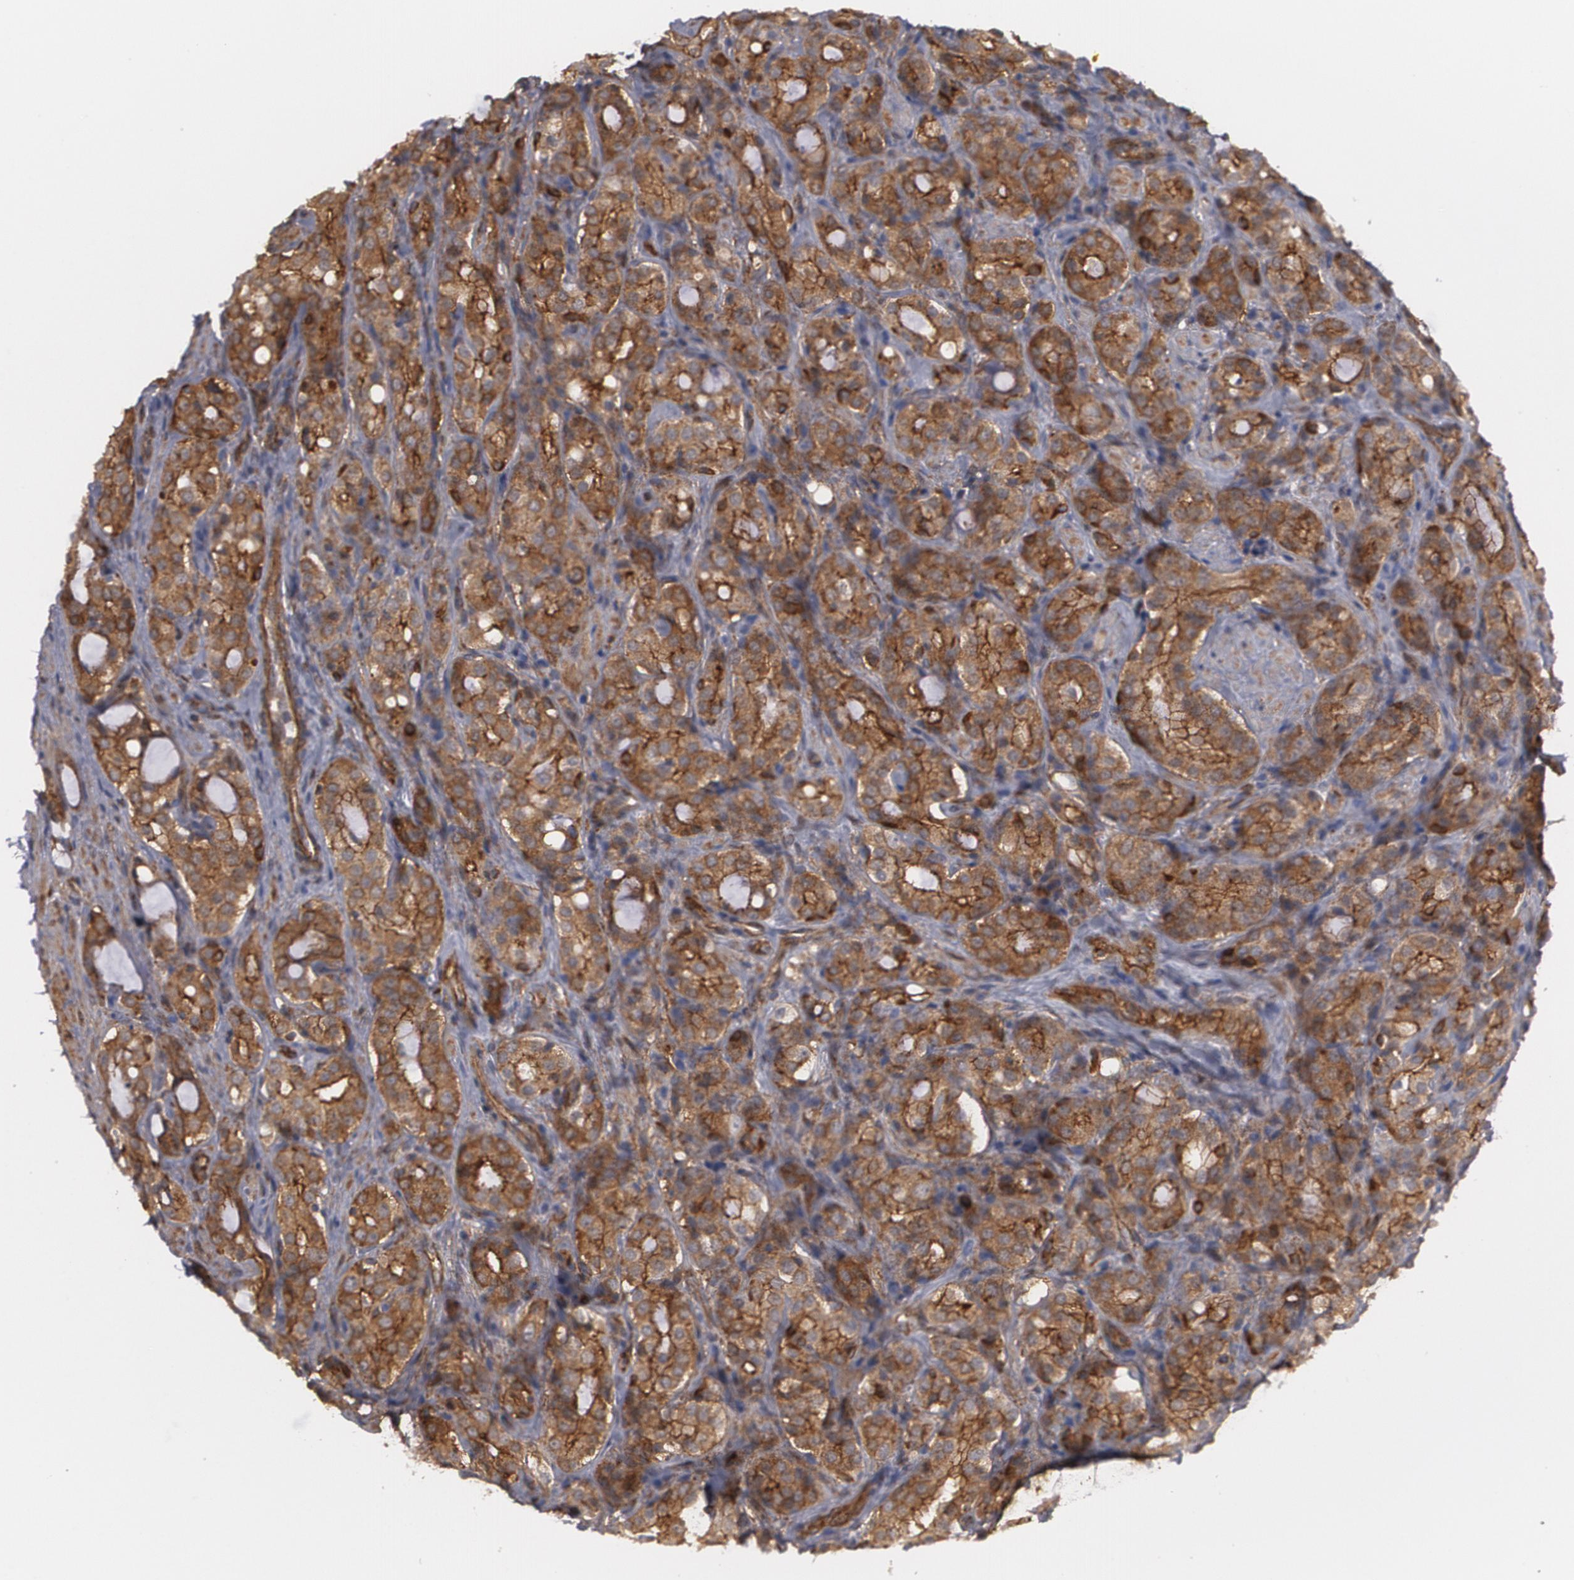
{"staining": {"intensity": "strong", "quantity": ">75%", "location": "cytoplasmic/membranous"}, "tissue": "prostate cancer", "cell_type": "Tumor cells", "image_type": "cancer", "snomed": [{"axis": "morphology", "description": "Adenocarcinoma, High grade"}, {"axis": "topography", "description": "Prostate"}], "caption": "There is high levels of strong cytoplasmic/membranous staining in tumor cells of prostate cancer, as demonstrated by immunohistochemical staining (brown color).", "gene": "TJP1", "patient": {"sex": "male", "age": 72}}